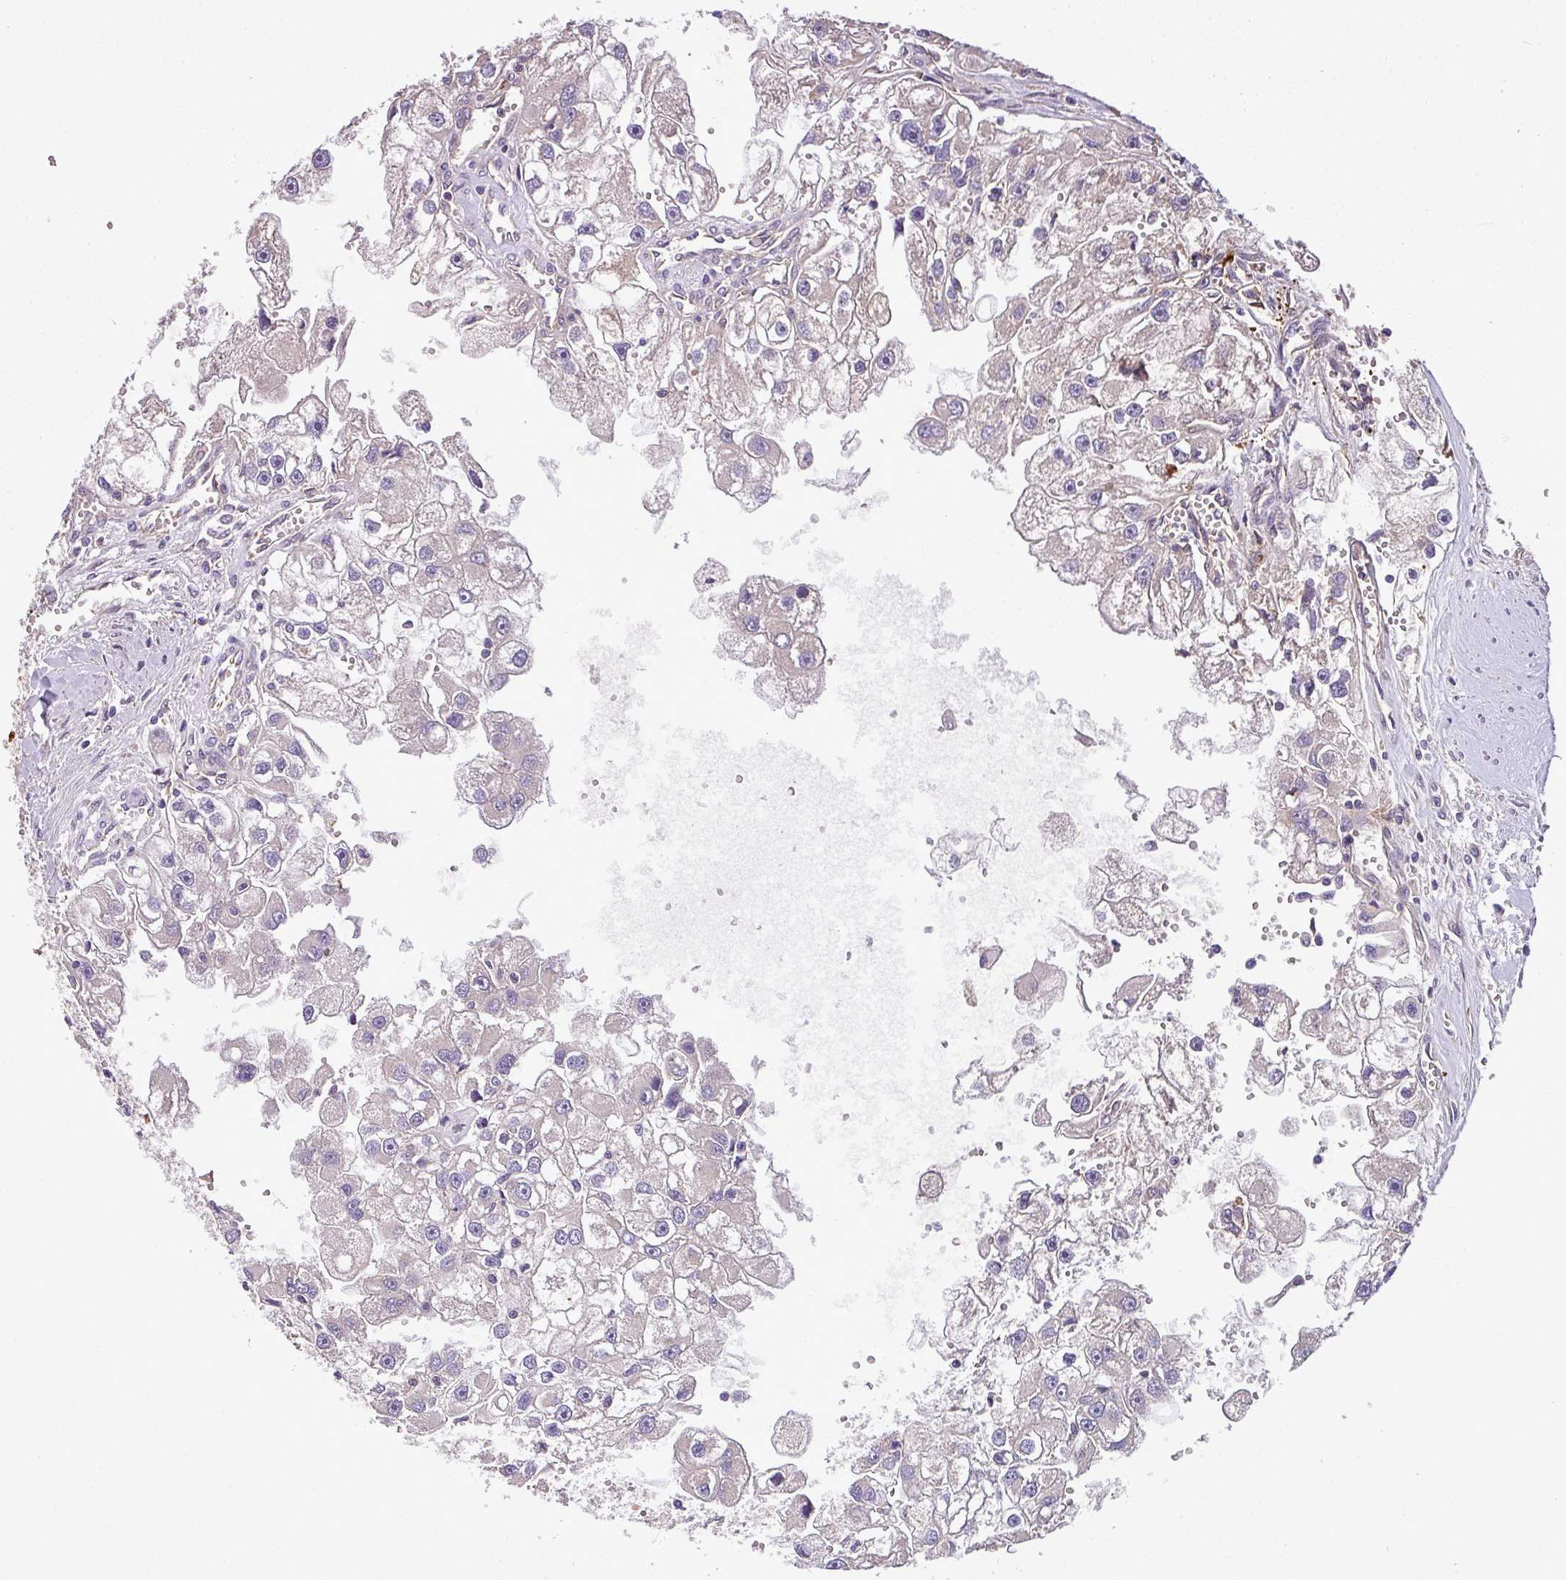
{"staining": {"intensity": "negative", "quantity": "none", "location": "none"}, "tissue": "renal cancer", "cell_type": "Tumor cells", "image_type": "cancer", "snomed": [{"axis": "morphology", "description": "Adenocarcinoma, NOS"}, {"axis": "topography", "description": "Kidney"}], "caption": "Tumor cells are negative for protein expression in human renal cancer. The staining is performed using DAB brown chromogen with nuclei counter-stained in using hematoxylin.", "gene": "CASS4", "patient": {"sex": "male", "age": 63}}